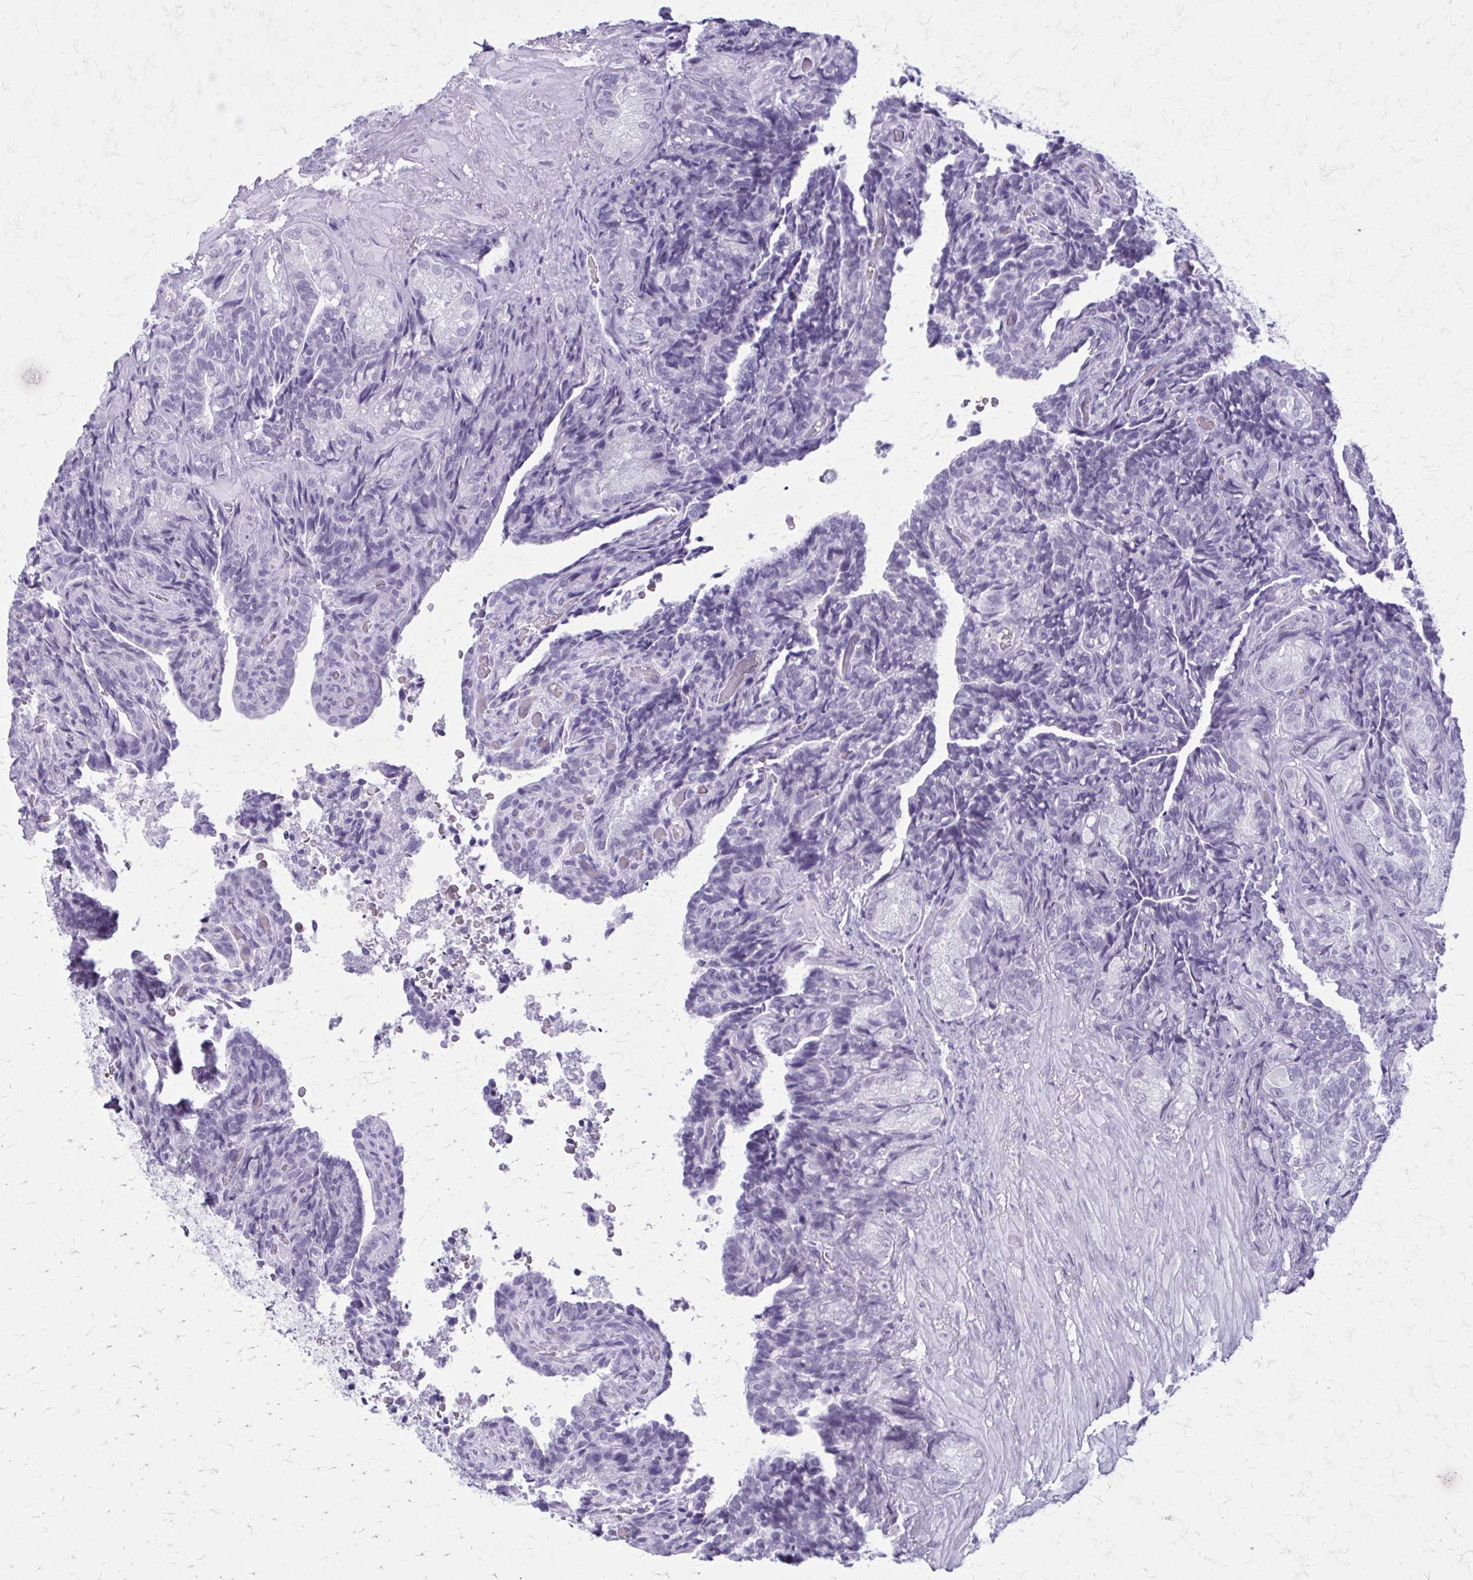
{"staining": {"intensity": "negative", "quantity": "none", "location": "none"}, "tissue": "seminal vesicle", "cell_type": "Glandular cells", "image_type": "normal", "snomed": [{"axis": "morphology", "description": "Normal tissue, NOS"}, {"axis": "topography", "description": "Seminal veicle"}], "caption": "Seminal vesicle was stained to show a protein in brown. There is no significant staining in glandular cells. Nuclei are stained in blue.", "gene": "GAD1", "patient": {"sex": "male", "age": 68}}